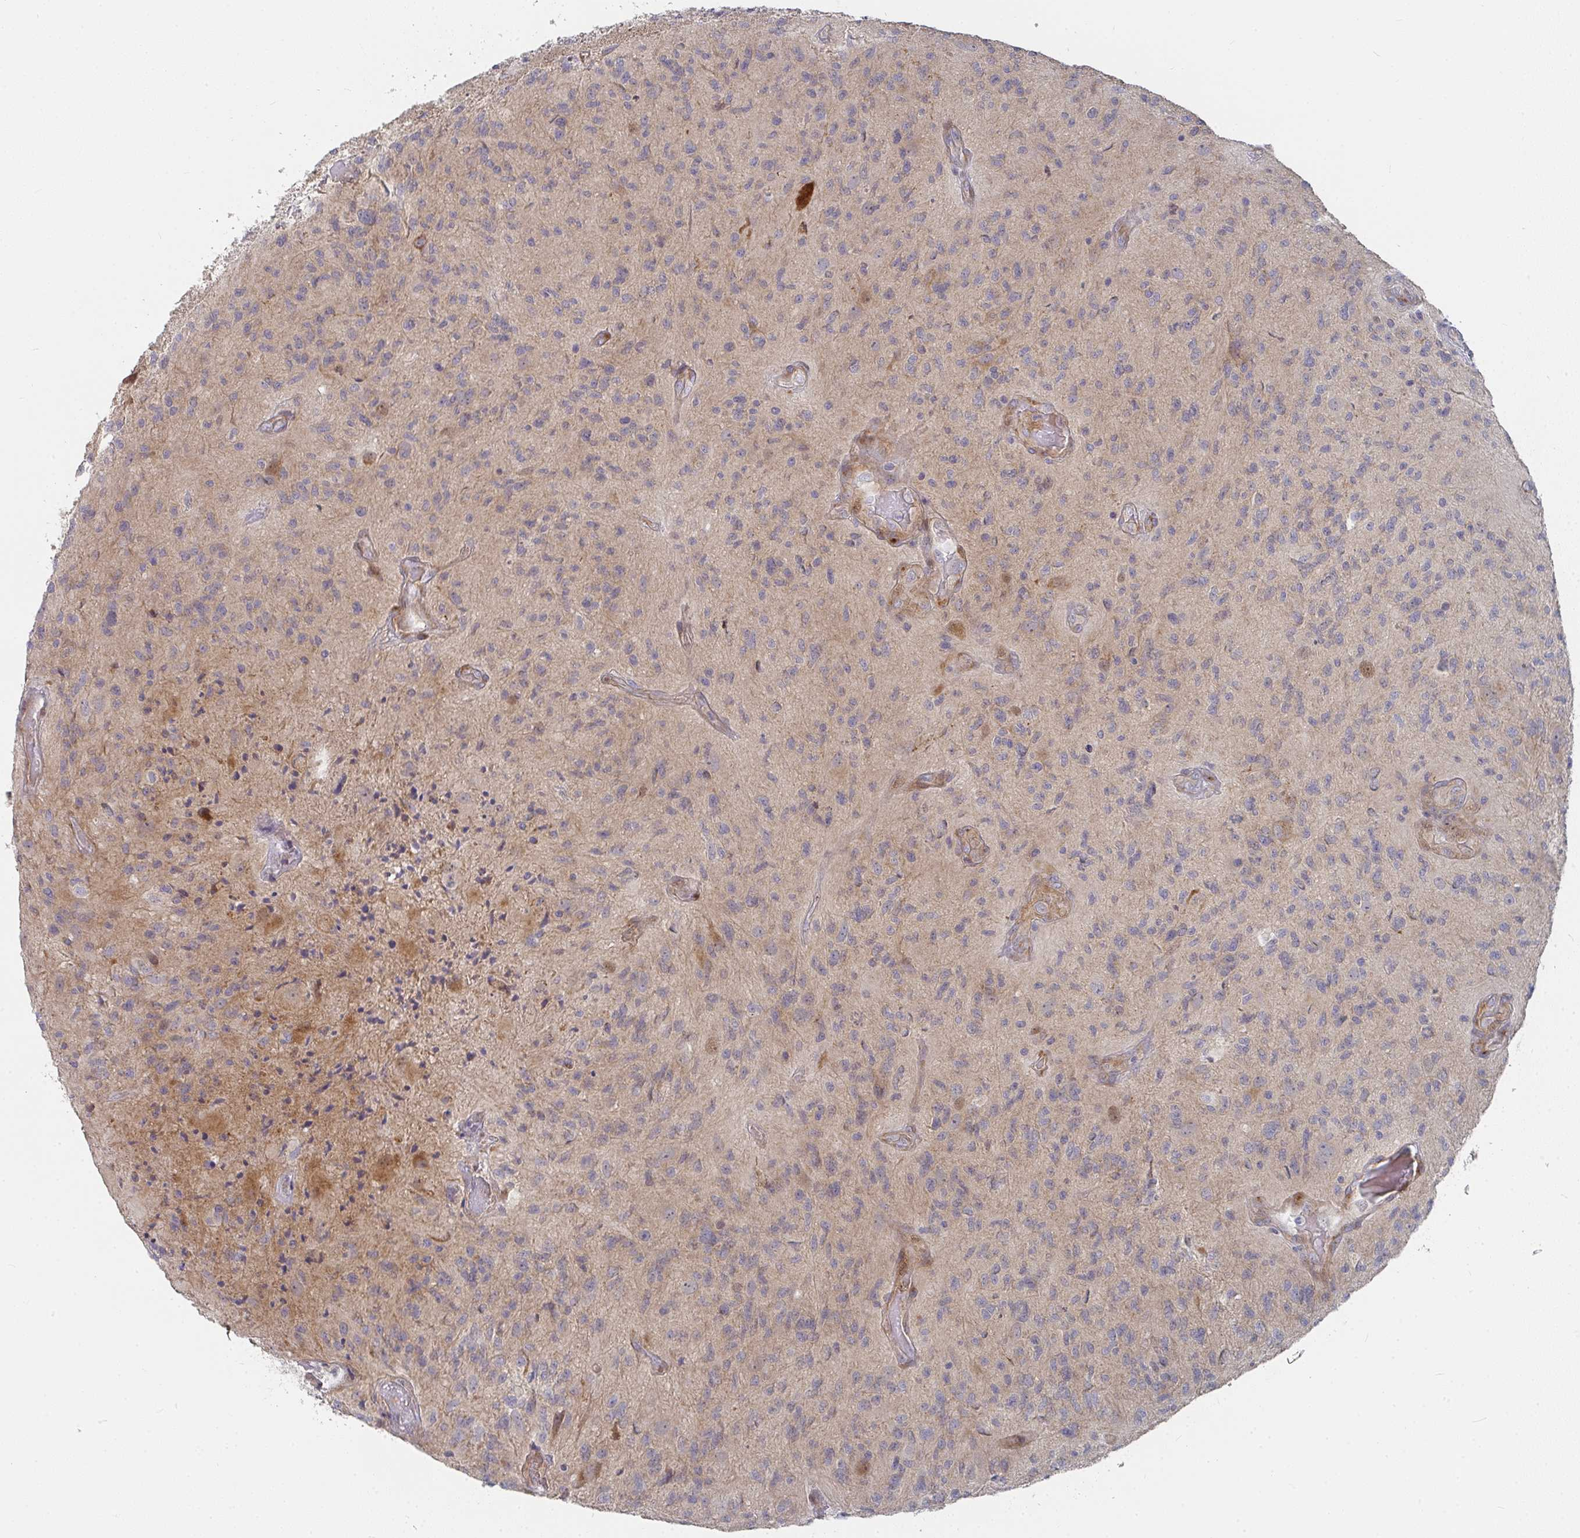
{"staining": {"intensity": "weak", "quantity": "<25%", "location": "cytoplasmic/membranous"}, "tissue": "glioma", "cell_type": "Tumor cells", "image_type": "cancer", "snomed": [{"axis": "morphology", "description": "Glioma, malignant, High grade"}, {"axis": "topography", "description": "Brain"}], "caption": "DAB (3,3'-diaminobenzidine) immunohistochemical staining of human malignant glioma (high-grade) shows no significant expression in tumor cells.", "gene": "RHEBL1", "patient": {"sex": "male", "age": 67}}